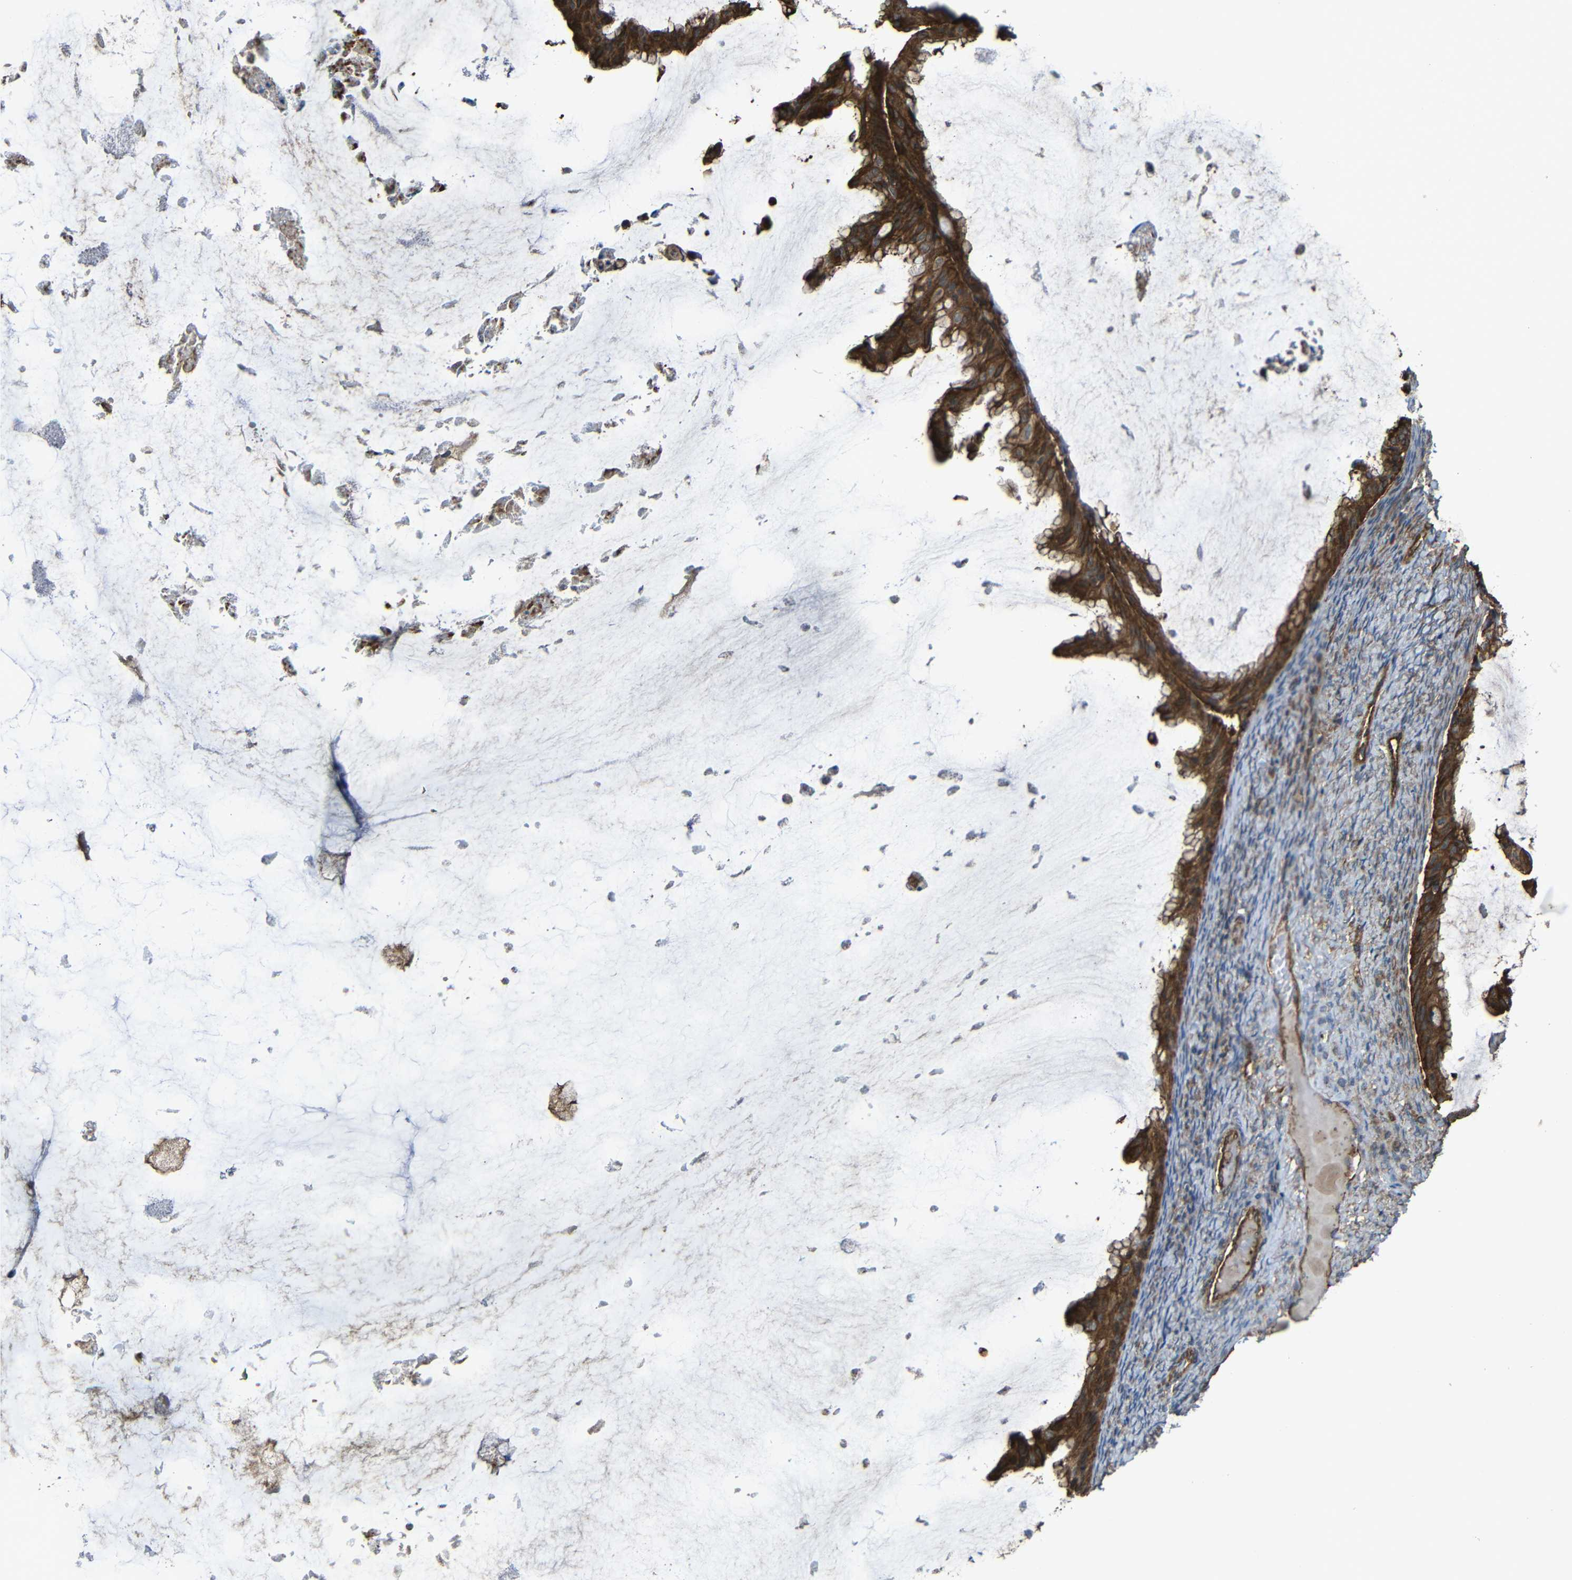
{"staining": {"intensity": "strong", "quantity": ">75%", "location": "cytoplasmic/membranous"}, "tissue": "ovarian cancer", "cell_type": "Tumor cells", "image_type": "cancer", "snomed": [{"axis": "morphology", "description": "Cystadenocarcinoma, mucinous, NOS"}, {"axis": "topography", "description": "Ovary"}], "caption": "Protein expression analysis of ovarian mucinous cystadenocarcinoma demonstrates strong cytoplasmic/membranous expression in about >75% of tumor cells.", "gene": "PTCH1", "patient": {"sex": "female", "age": 61}}